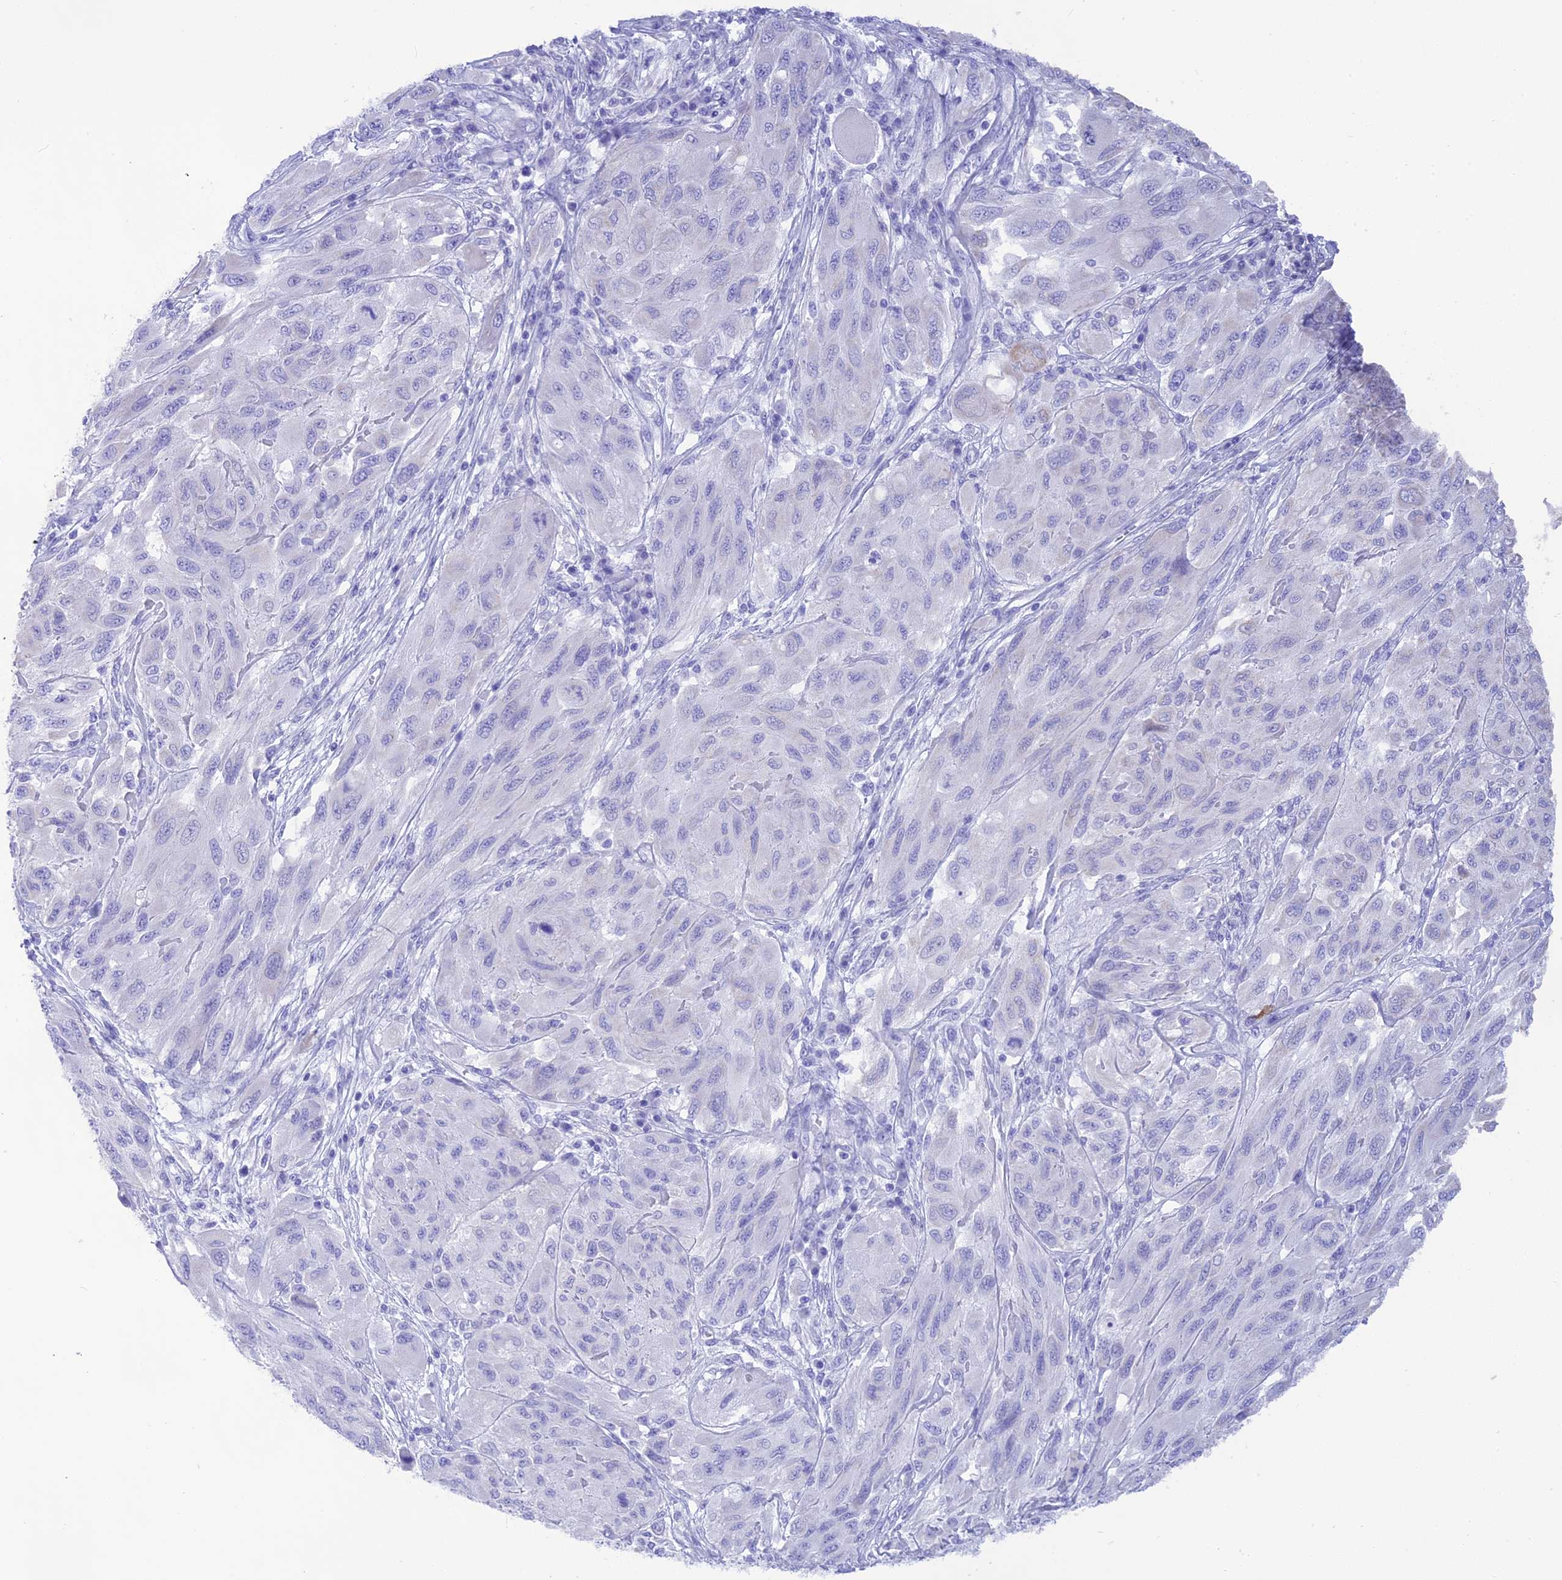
{"staining": {"intensity": "moderate", "quantity": "25%-75%", "location": "cytoplasmic/membranous"}, "tissue": "melanoma", "cell_type": "Tumor cells", "image_type": "cancer", "snomed": [{"axis": "morphology", "description": "Malignant melanoma, NOS"}, {"axis": "topography", "description": "Skin"}], "caption": "Immunohistochemistry of malignant melanoma shows medium levels of moderate cytoplasmic/membranous positivity in approximately 25%-75% of tumor cells. (IHC, brightfield microscopy, high magnification).", "gene": "DOC2B", "patient": {"sex": "female", "age": 91}}